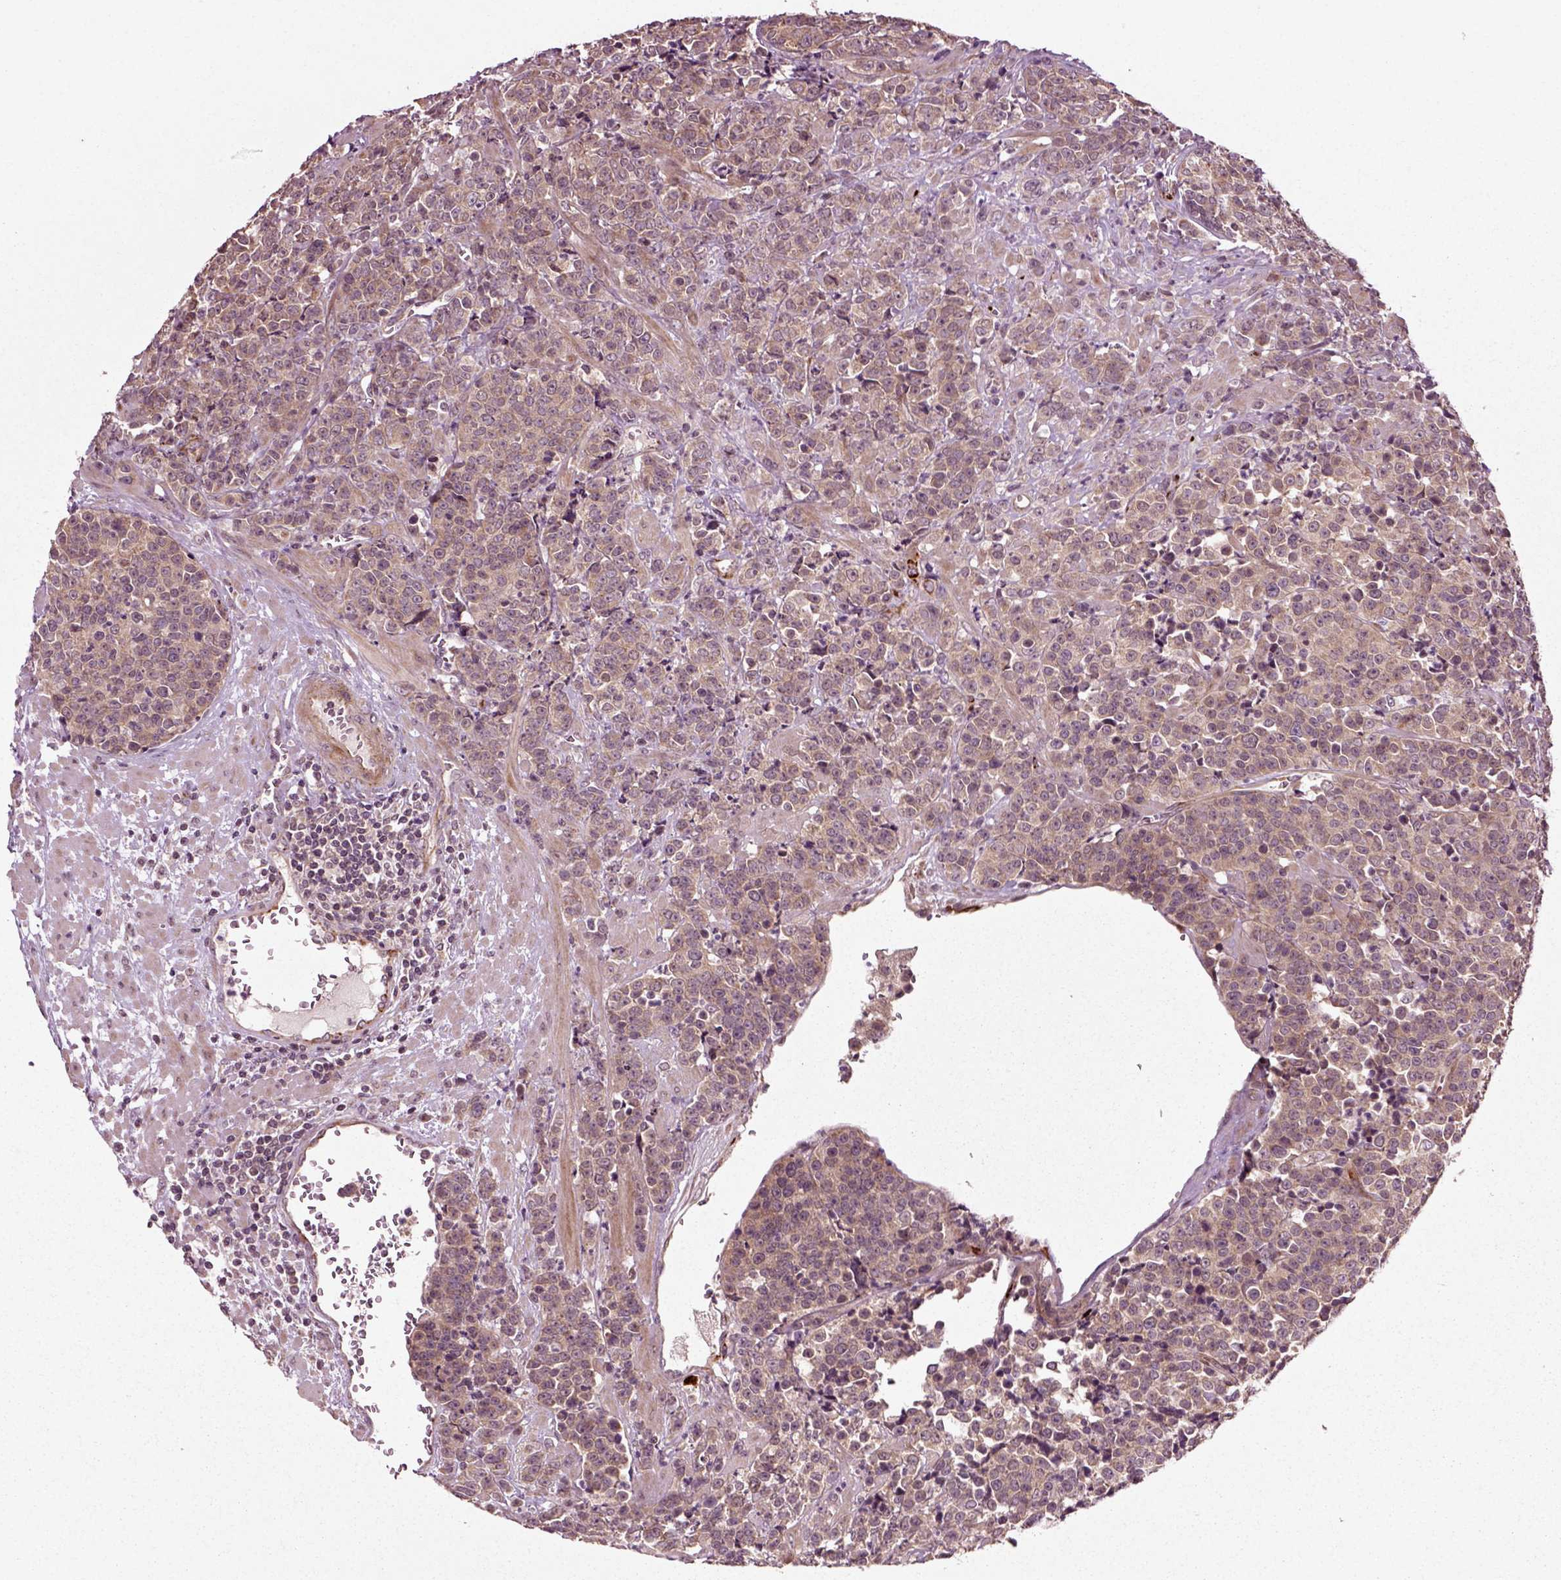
{"staining": {"intensity": "weak", "quantity": ">75%", "location": "cytoplasmic/membranous"}, "tissue": "prostate cancer", "cell_type": "Tumor cells", "image_type": "cancer", "snomed": [{"axis": "morphology", "description": "Adenocarcinoma, NOS"}, {"axis": "topography", "description": "Prostate"}], "caption": "The image demonstrates immunohistochemical staining of adenocarcinoma (prostate). There is weak cytoplasmic/membranous expression is seen in about >75% of tumor cells. (Stains: DAB in brown, nuclei in blue, Microscopy: brightfield microscopy at high magnification).", "gene": "PLCD3", "patient": {"sex": "male", "age": 67}}